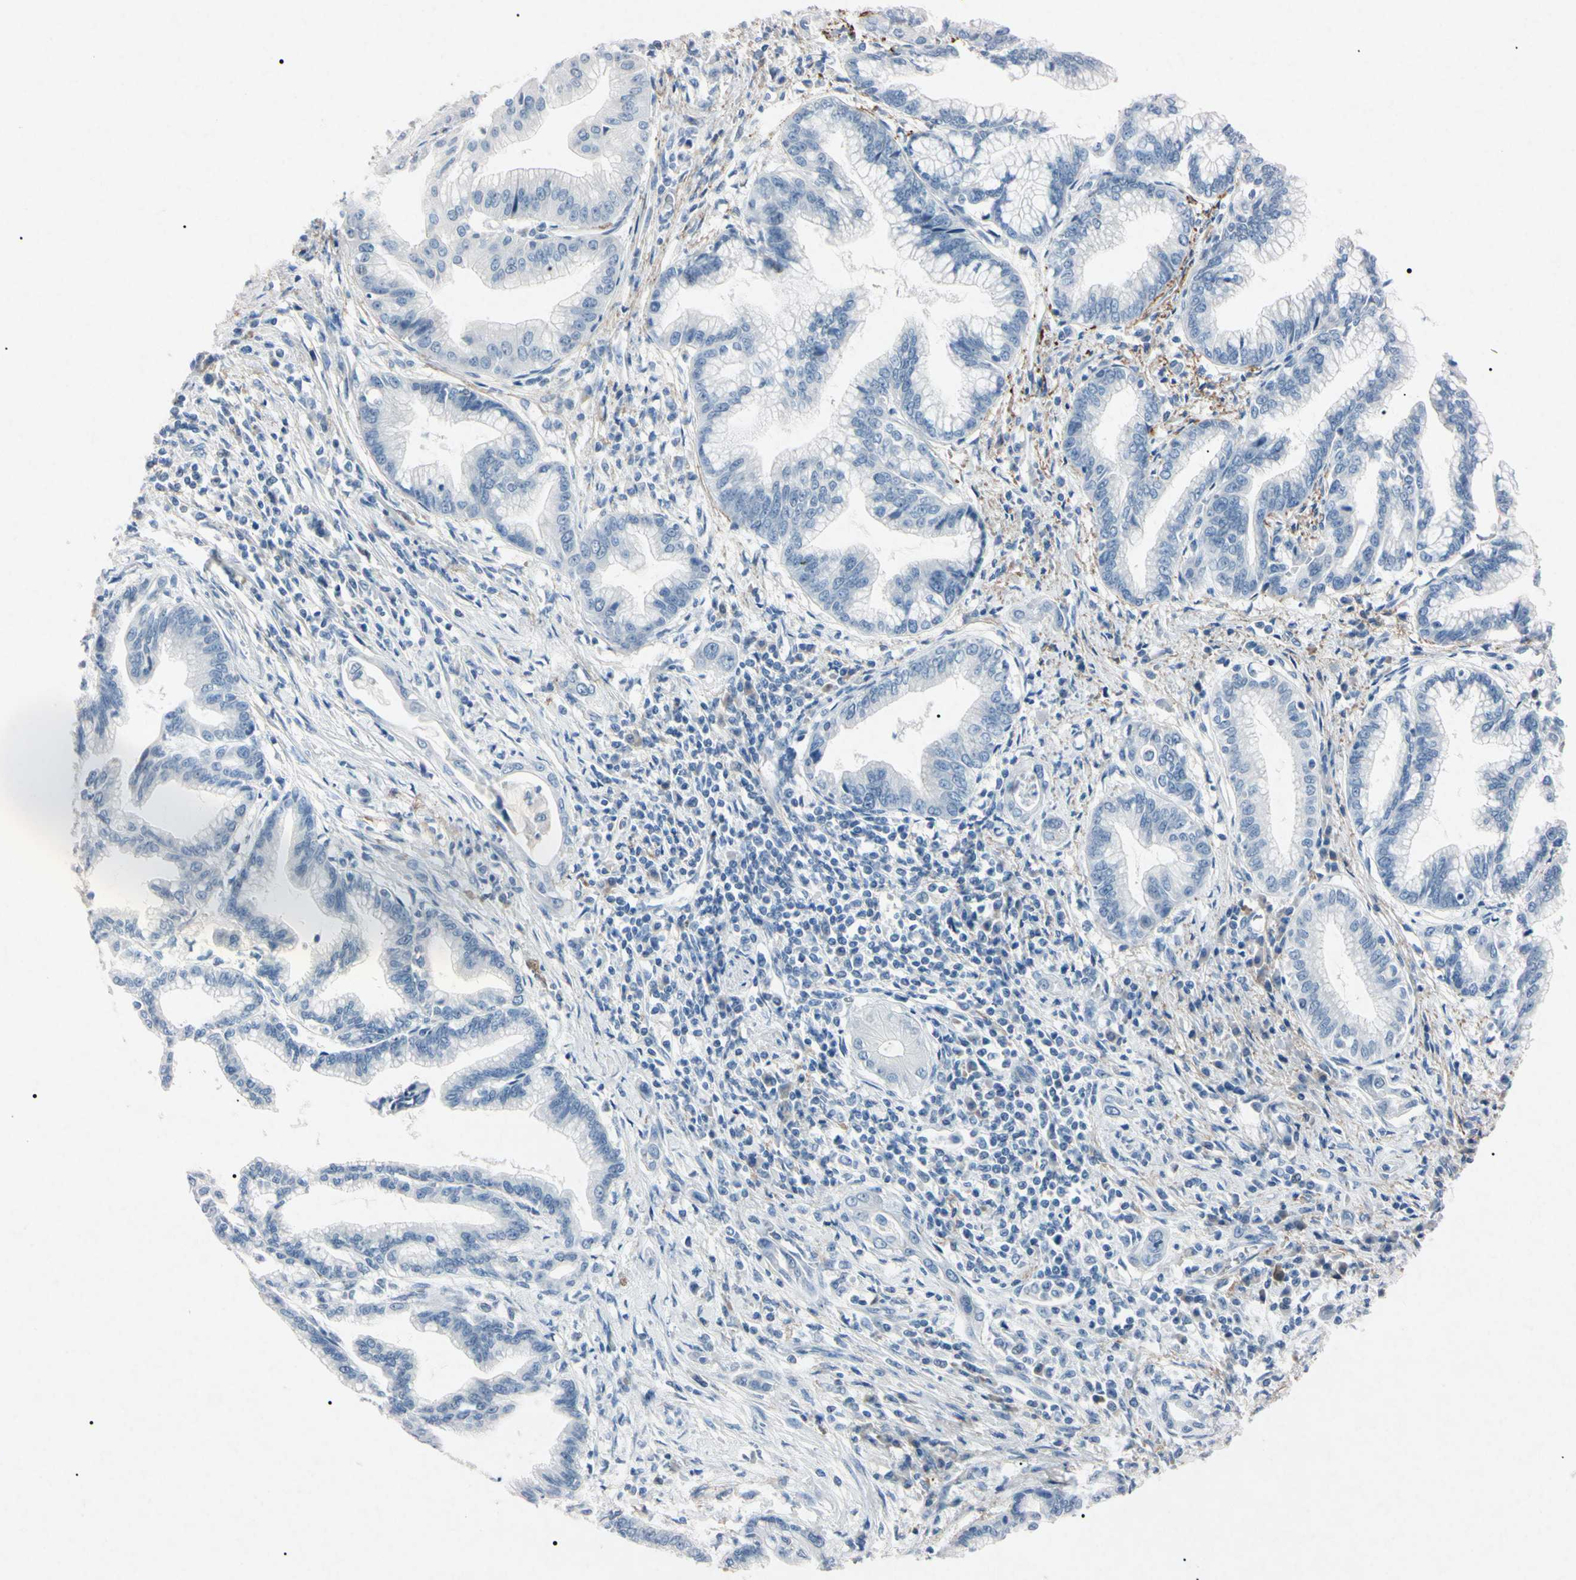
{"staining": {"intensity": "negative", "quantity": "none", "location": "none"}, "tissue": "pancreatic cancer", "cell_type": "Tumor cells", "image_type": "cancer", "snomed": [{"axis": "morphology", "description": "Adenocarcinoma, NOS"}, {"axis": "topography", "description": "Pancreas"}], "caption": "There is no significant expression in tumor cells of pancreatic adenocarcinoma.", "gene": "ELN", "patient": {"sex": "female", "age": 64}}